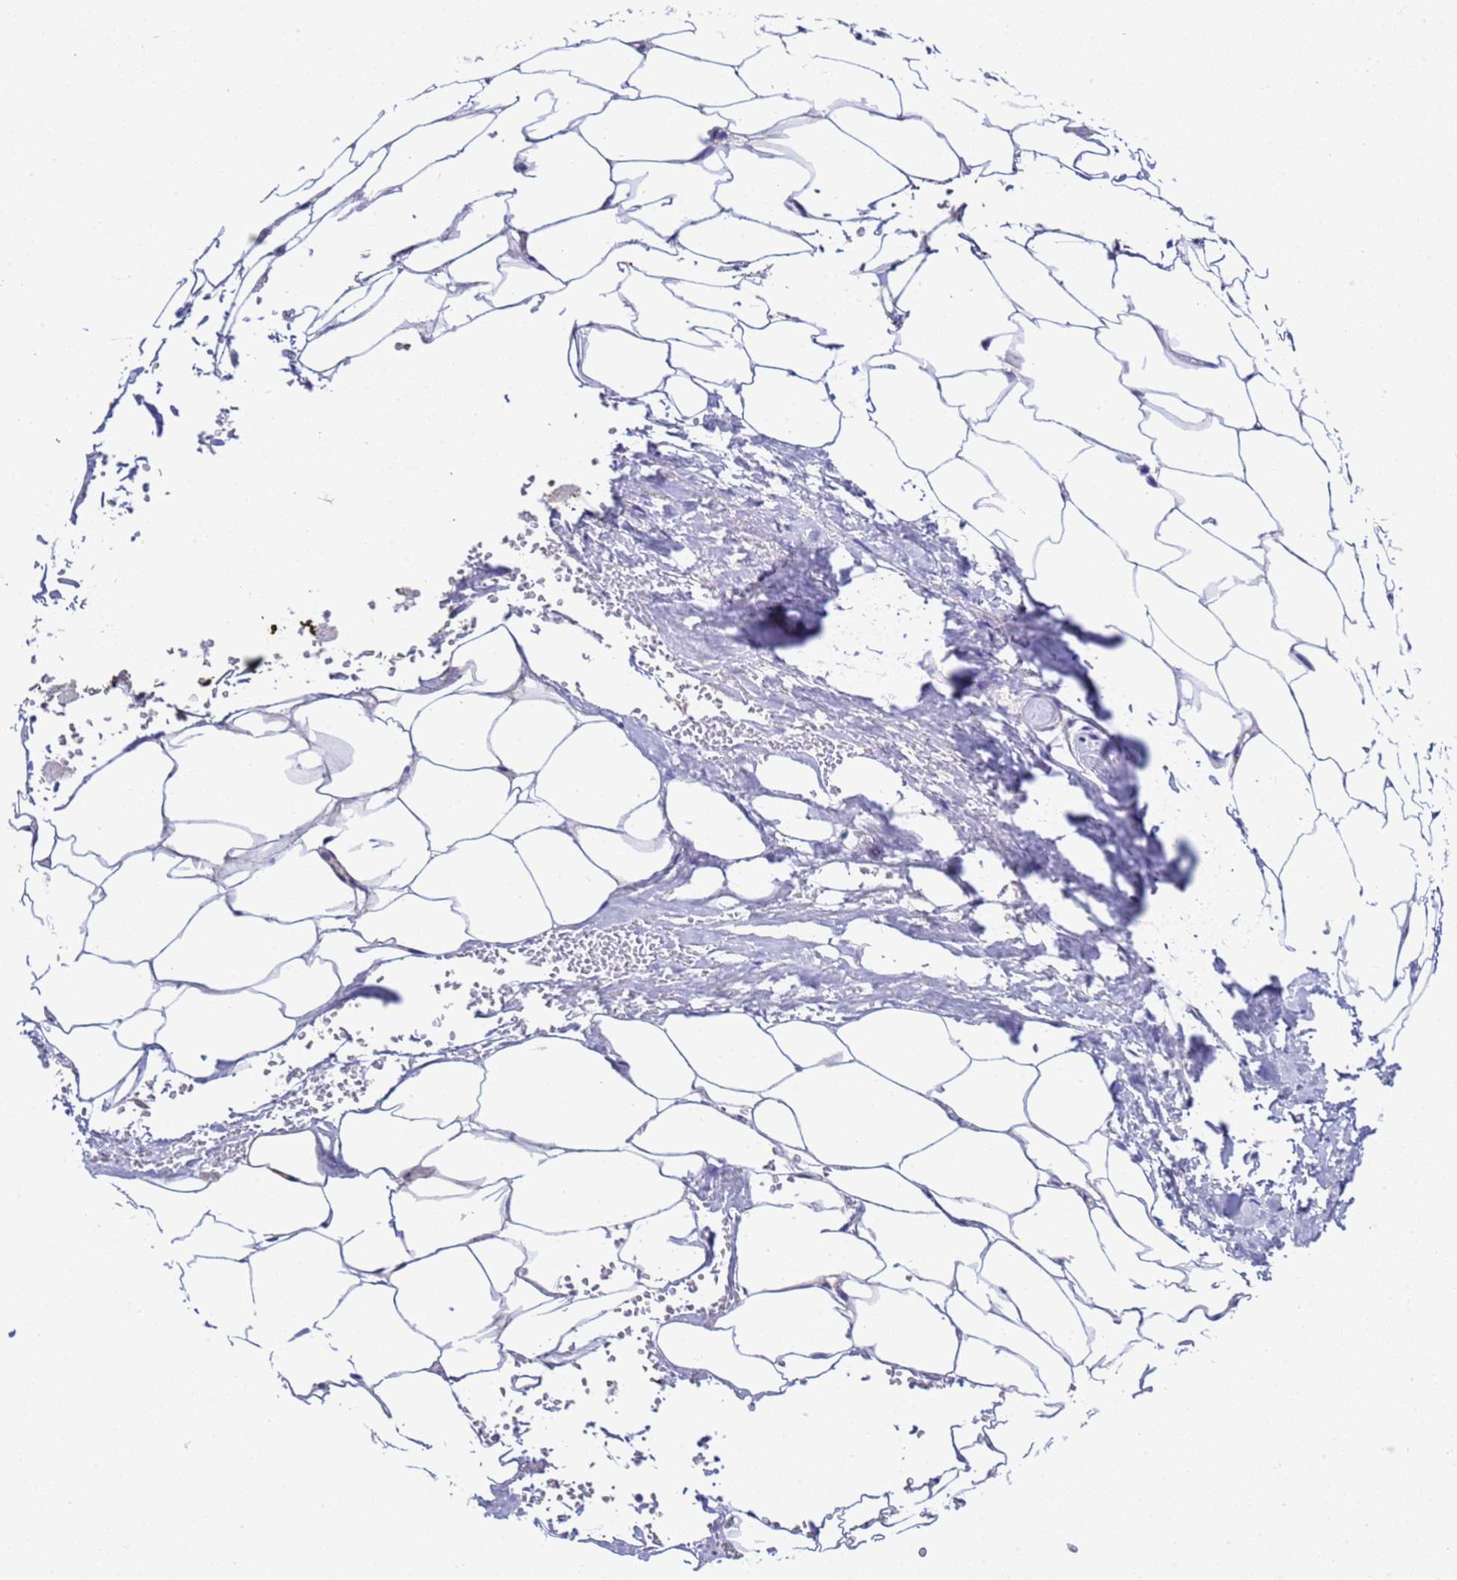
{"staining": {"intensity": "negative", "quantity": "none", "location": "none"}, "tissue": "adipose tissue", "cell_type": "Adipocytes", "image_type": "normal", "snomed": [{"axis": "morphology", "description": "Normal tissue, NOS"}, {"axis": "morphology", "description": "Adenocarcinoma, Low grade"}, {"axis": "topography", "description": "Prostate"}, {"axis": "topography", "description": "Peripheral nerve tissue"}], "caption": "DAB immunohistochemical staining of normal human adipose tissue displays no significant staining in adipocytes. The staining is performed using DAB (3,3'-diaminobenzidine) brown chromogen with nuclei counter-stained in using hematoxylin.", "gene": "RC3H2", "patient": {"sex": "male", "age": 63}}